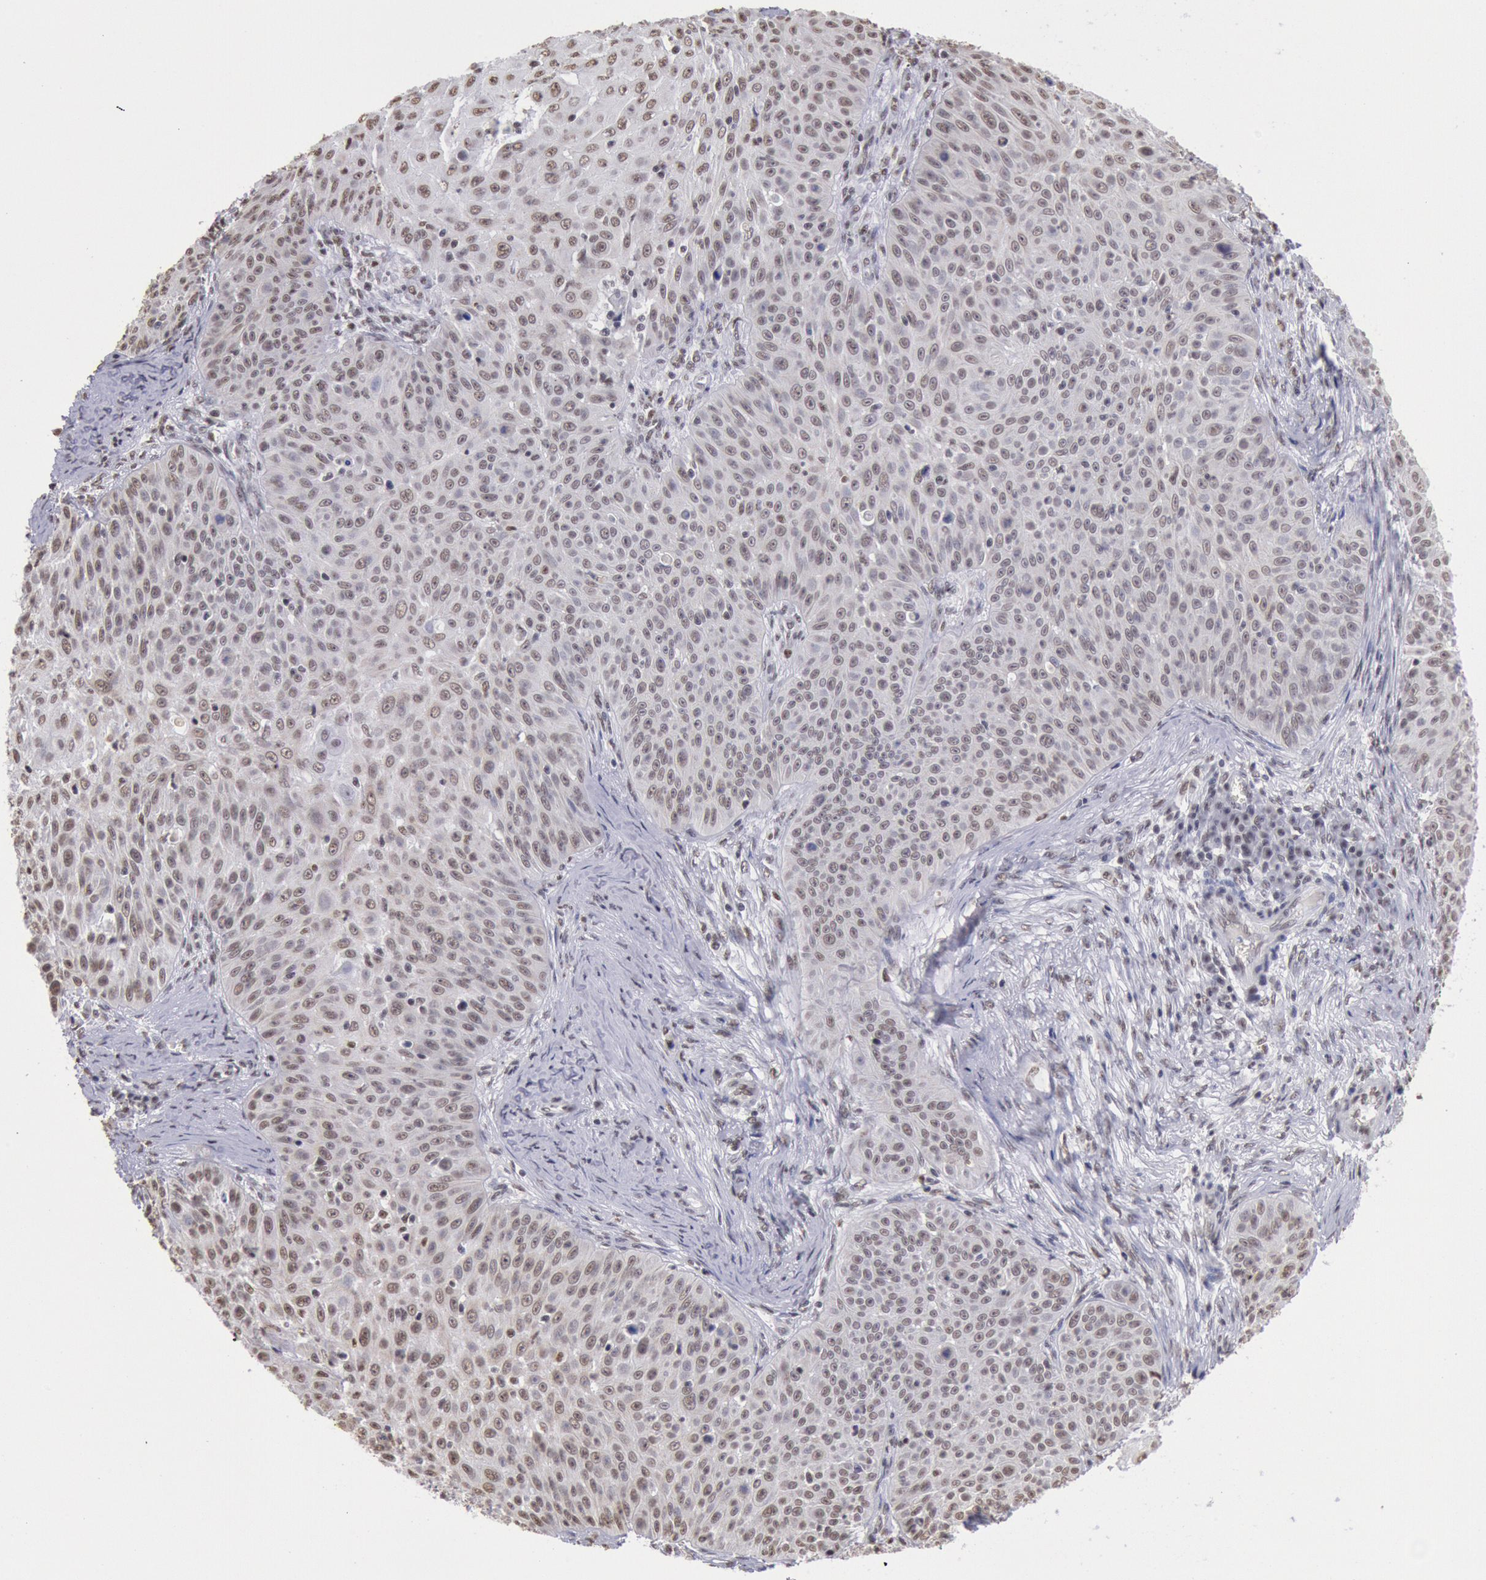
{"staining": {"intensity": "weak", "quantity": ">75%", "location": "nuclear"}, "tissue": "skin cancer", "cell_type": "Tumor cells", "image_type": "cancer", "snomed": [{"axis": "morphology", "description": "Squamous cell carcinoma, NOS"}, {"axis": "topography", "description": "Skin"}], "caption": "This is an image of IHC staining of skin cancer (squamous cell carcinoma), which shows weak staining in the nuclear of tumor cells.", "gene": "SNRPD3", "patient": {"sex": "male", "age": 82}}